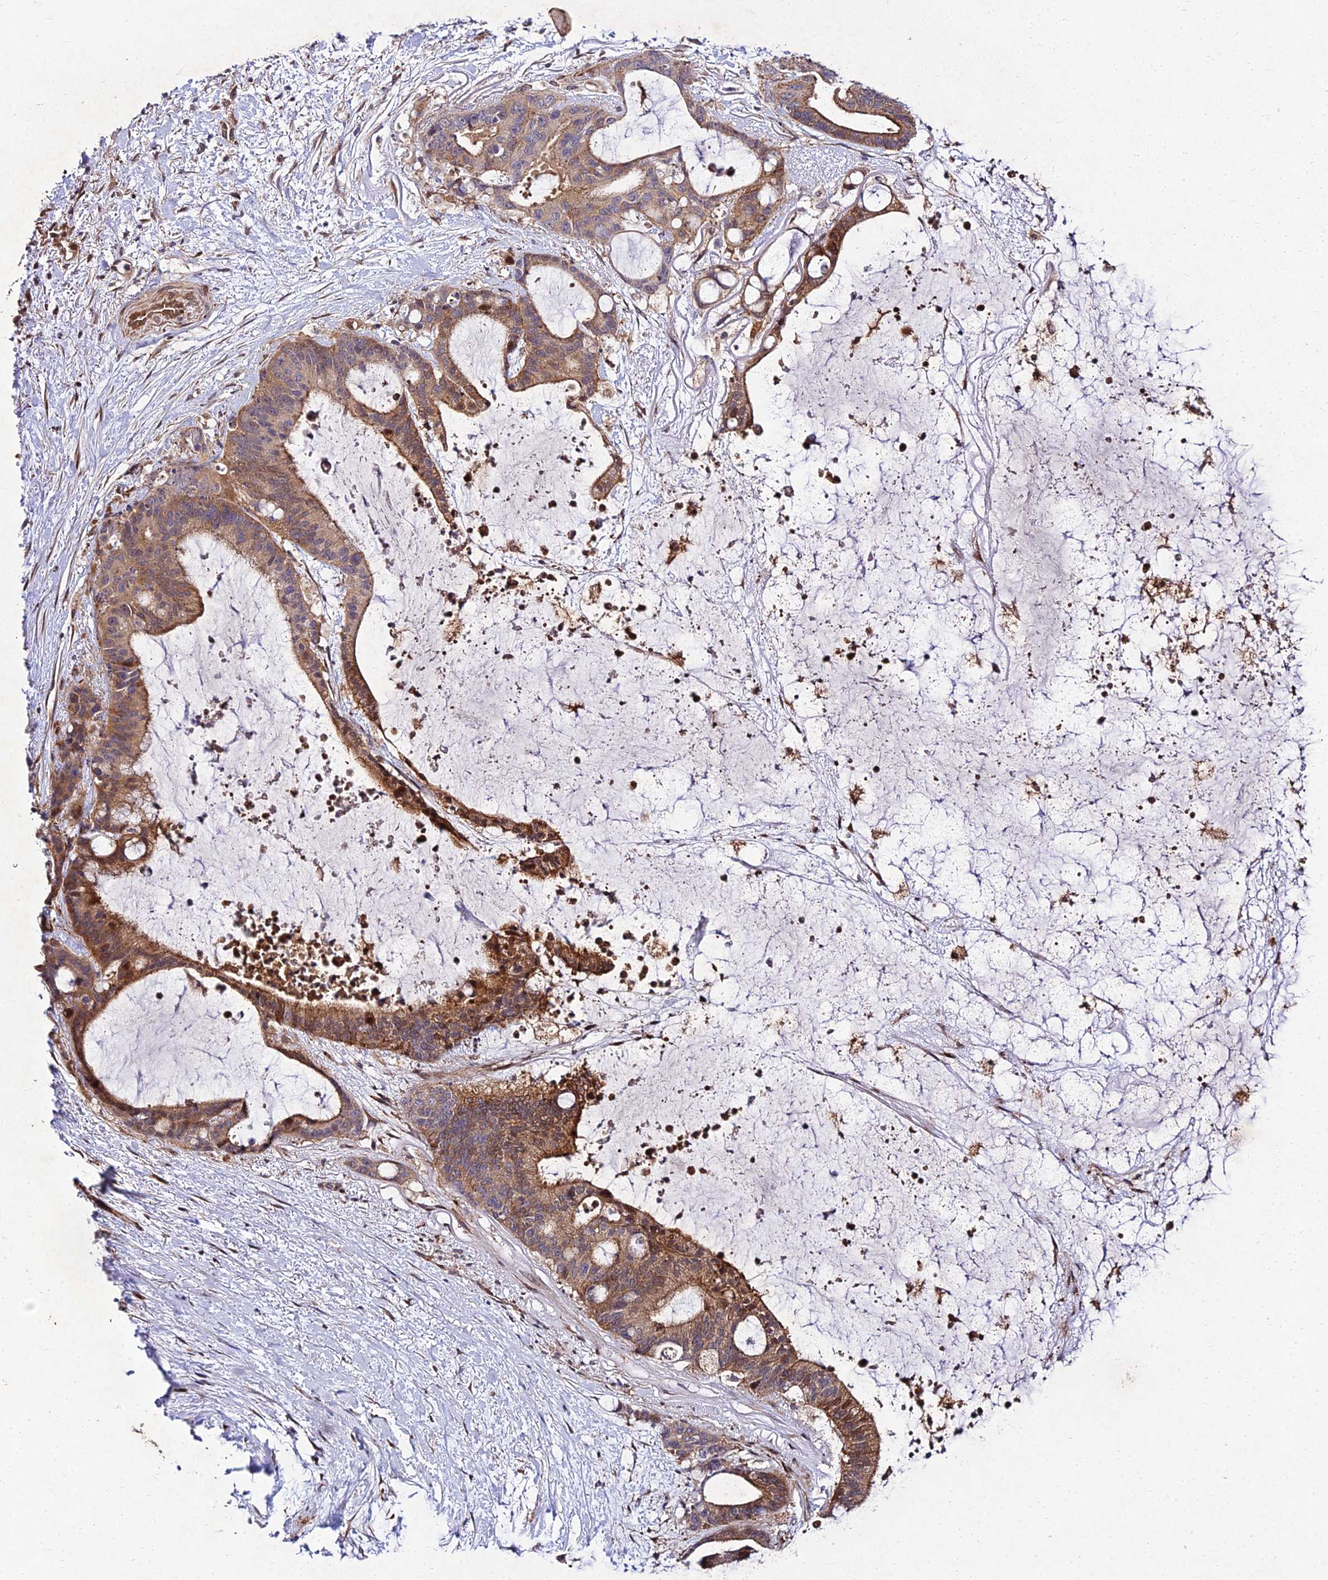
{"staining": {"intensity": "moderate", "quantity": ">75%", "location": "cytoplasmic/membranous"}, "tissue": "liver cancer", "cell_type": "Tumor cells", "image_type": "cancer", "snomed": [{"axis": "morphology", "description": "Normal tissue, NOS"}, {"axis": "morphology", "description": "Cholangiocarcinoma"}, {"axis": "topography", "description": "Liver"}, {"axis": "topography", "description": "Peripheral nerve tissue"}], "caption": "Cholangiocarcinoma (liver) stained with a protein marker reveals moderate staining in tumor cells.", "gene": "MKKS", "patient": {"sex": "female", "age": 73}}